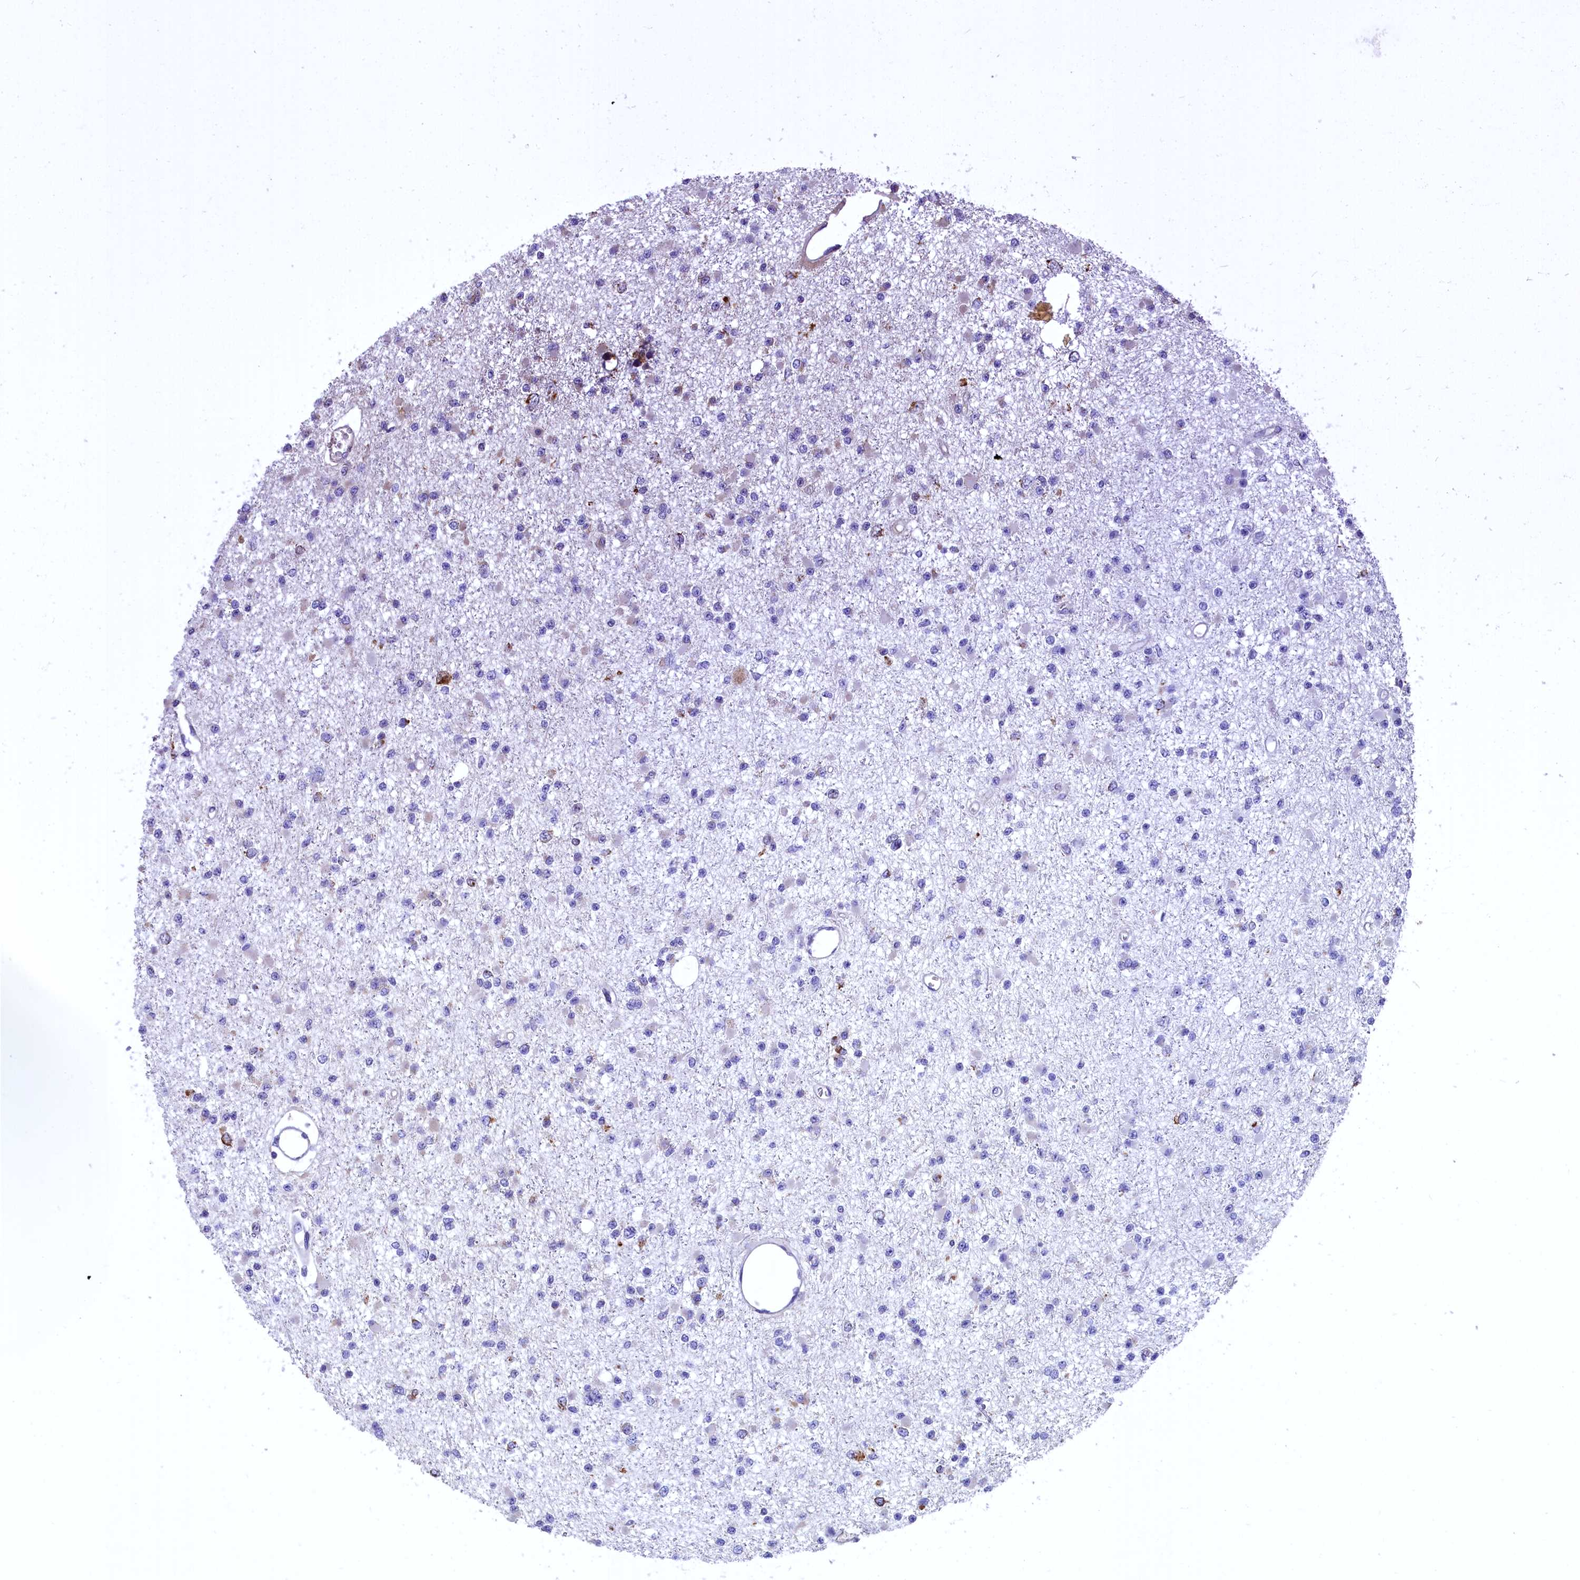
{"staining": {"intensity": "negative", "quantity": "none", "location": "none"}, "tissue": "glioma", "cell_type": "Tumor cells", "image_type": "cancer", "snomed": [{"axis": "morphology", "description": "Glioma, malignant, Low grade"}, {"axis": "topography", "description": "Brain"}], "caption": "Tumor cells show no significant staining in glioma.", "gene": "COX17", "patient": {"sex": "female", "age": 22}}